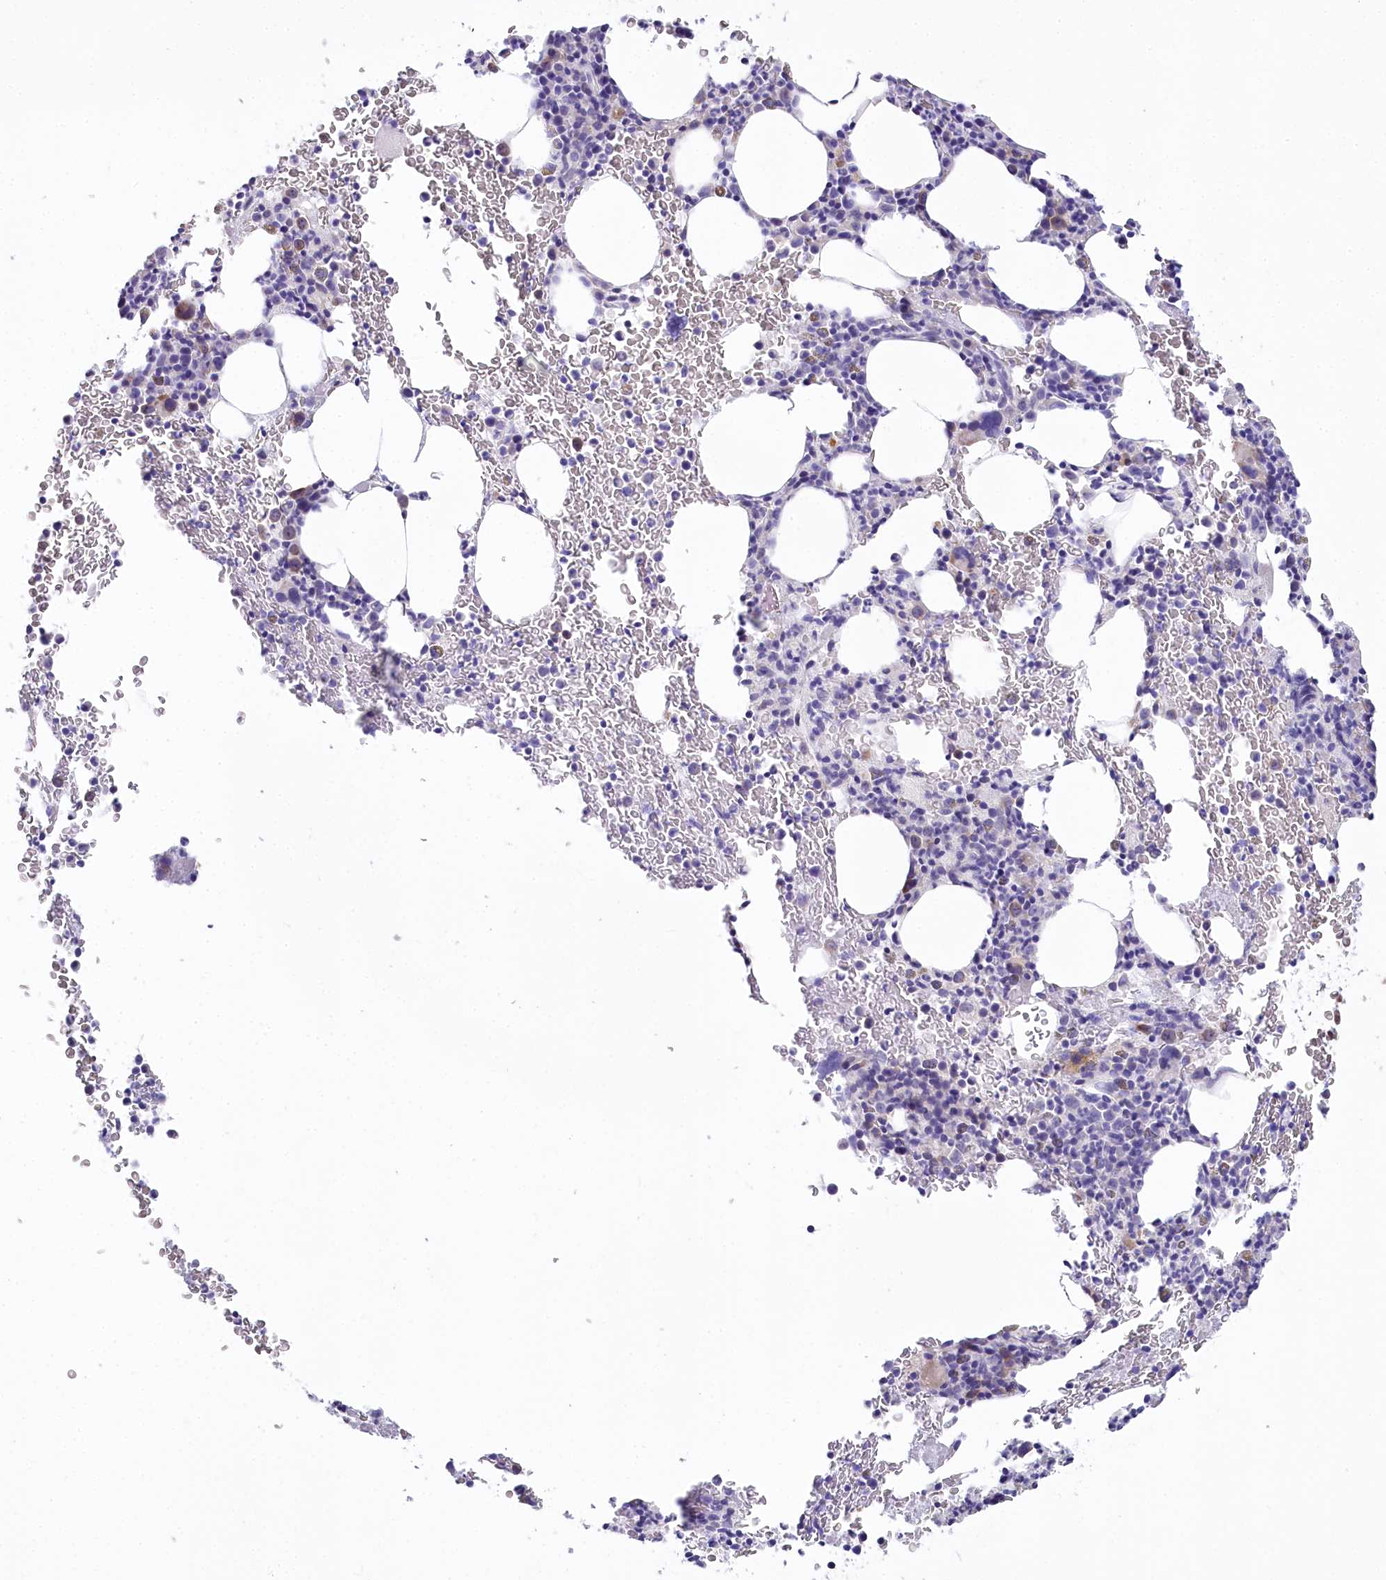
{"staining": {"intensity": "weak", "quantity": "<25%", "location": "cytoplasmic/membranous"}, "tissue": "bone marrow", "cell_type": "Hematopoietic cells", "image_type": "normal", "snomed": [{"axis": "morphology", "description": "Normal tissue, NOS"}, {"axis": "topography", "description": "Bone marrow"}], "caption": "IHC image of unremarkable bone marrow stained for a protein (brown), which demonstrates no staining in hematopoietic cells.", "gene": "MYOZ1", "patient": {"sex": "male", "age": 79}}